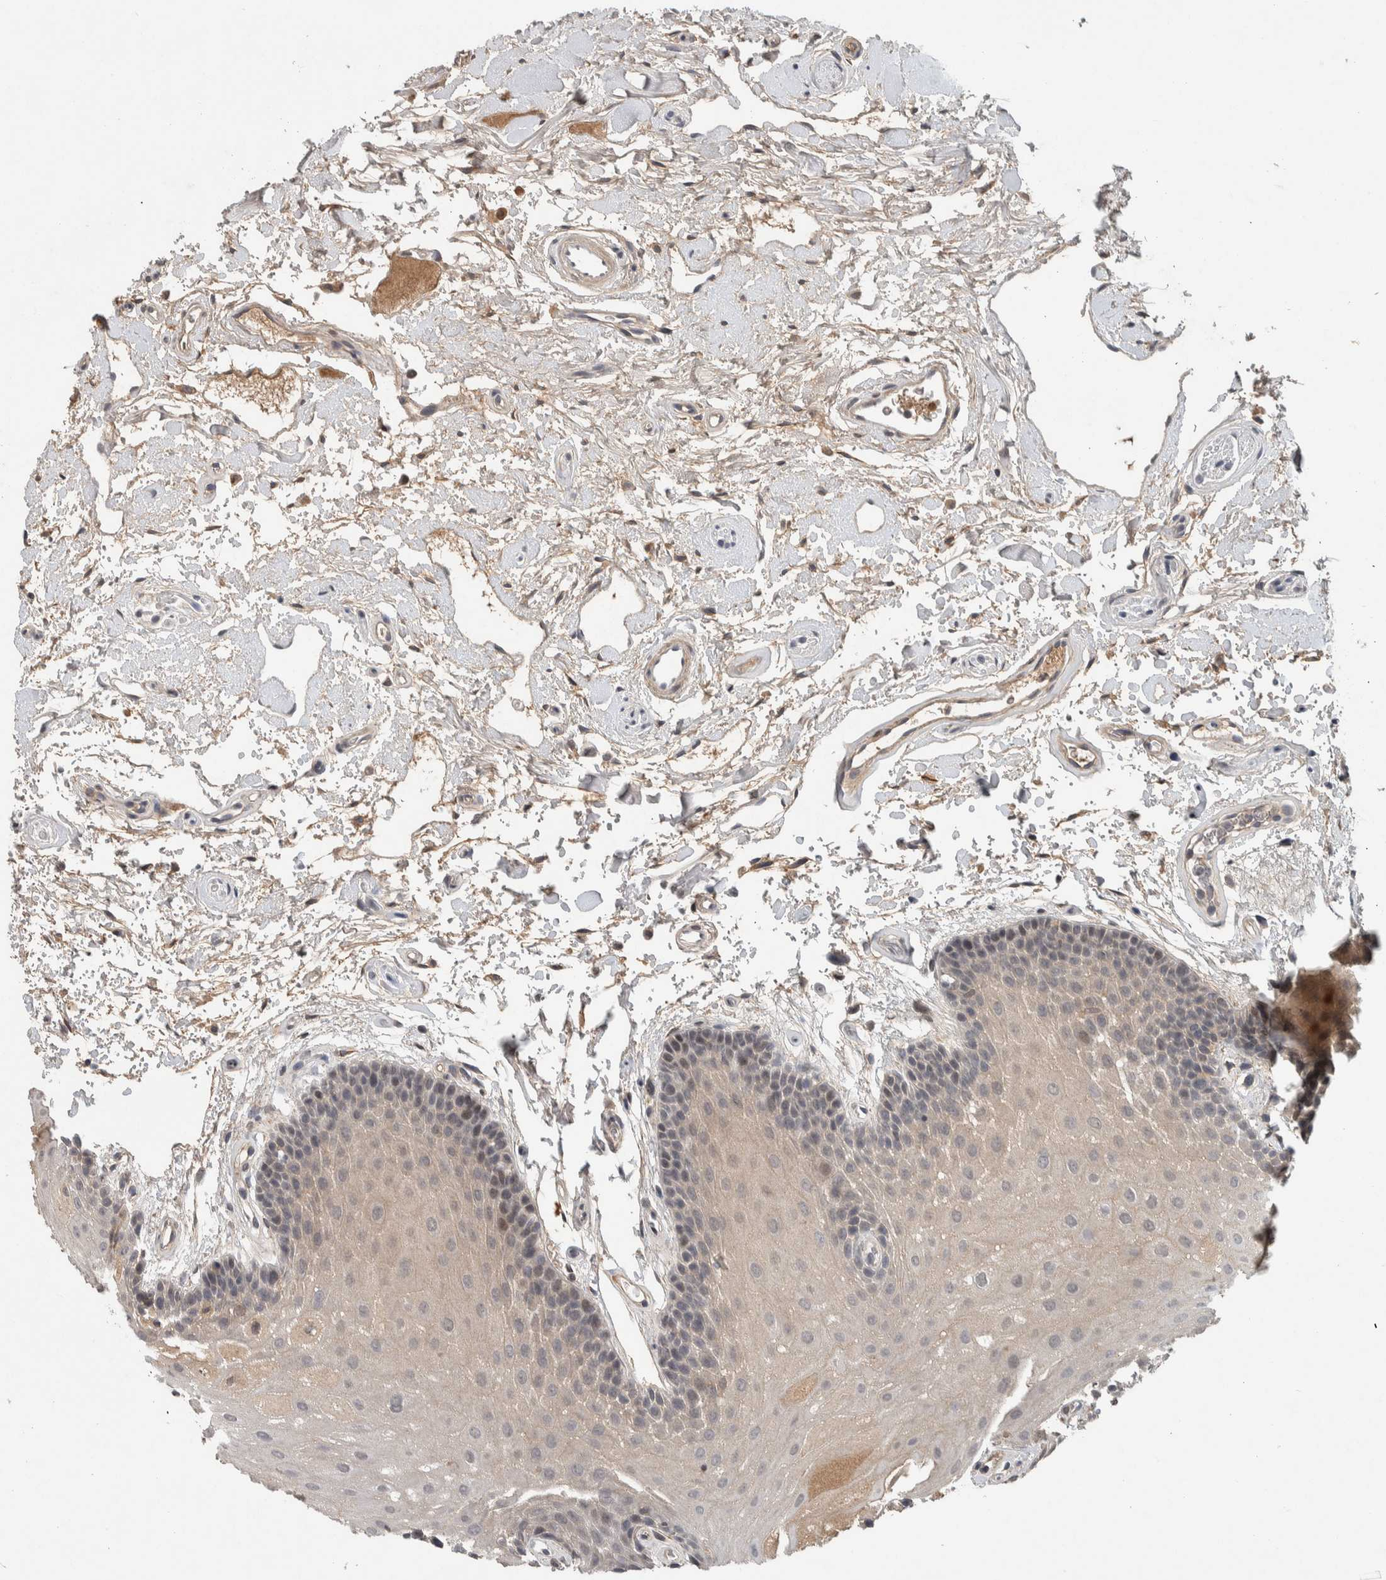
{"staining": {"intensity": "weak", "quantity": "<25%", "location": "cytoplasmic/membranous,nuclear"}, "tissue": "oral mucosa", "cell_type": "Squamous epithelial cells", "image_type": "normal", "snomed": [{"axis": "morphology", "description": "Normal tissue, NOS"}, {"axis": "topography", "description": "Oral tissue"}], "caption": "Immunohistochemistry (IHC) of benign human oral mucosa displays no positivity in squamous epithelial cells. (DAB (3,3'-diaminobenzidine) immunohistochemistry (IHC) visualized using brightfield microscopy, high magnification).", "gene": "CHRM3", "patient": {"sex": "male", "age": 62}}